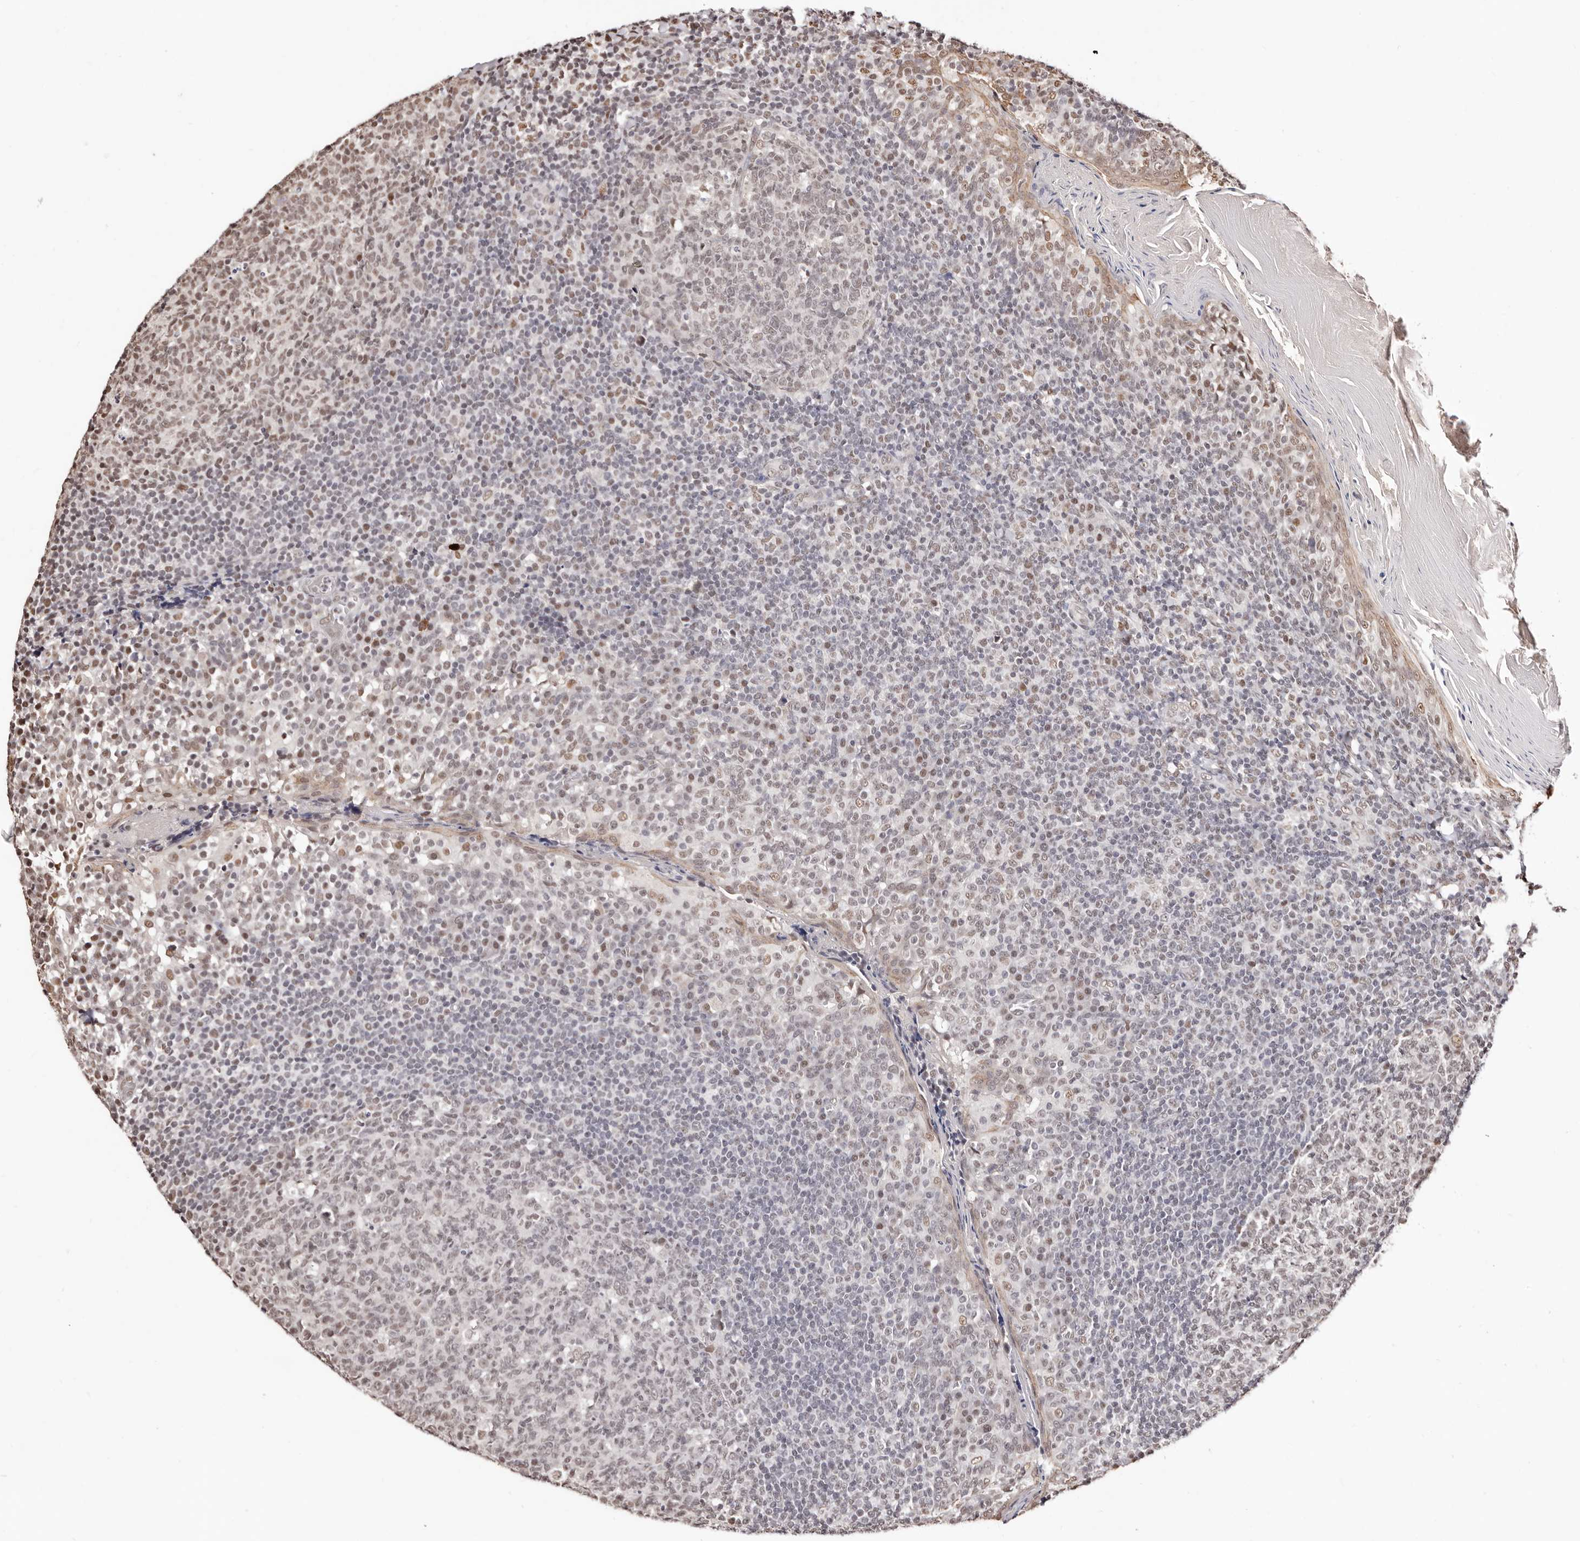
{"staining": {"intensity": "weak", "quantity": "<25%", "location": "nuclear"}, "tissue": "tonsil", "cell_type": "Germinal center cells", "image_type": "normal", "snomed": [{"axis": "morphology", "description": "Normal tissue, NOS"}, {"axis": "topography", "description": "Tonsil"}], "caption": "Immunohistochemistry (IHC) of benign human tonsil reveals no positivity in germinal center cells.", "gene": "BICRAL", "patient": {"sex": "female", "age": 19}}